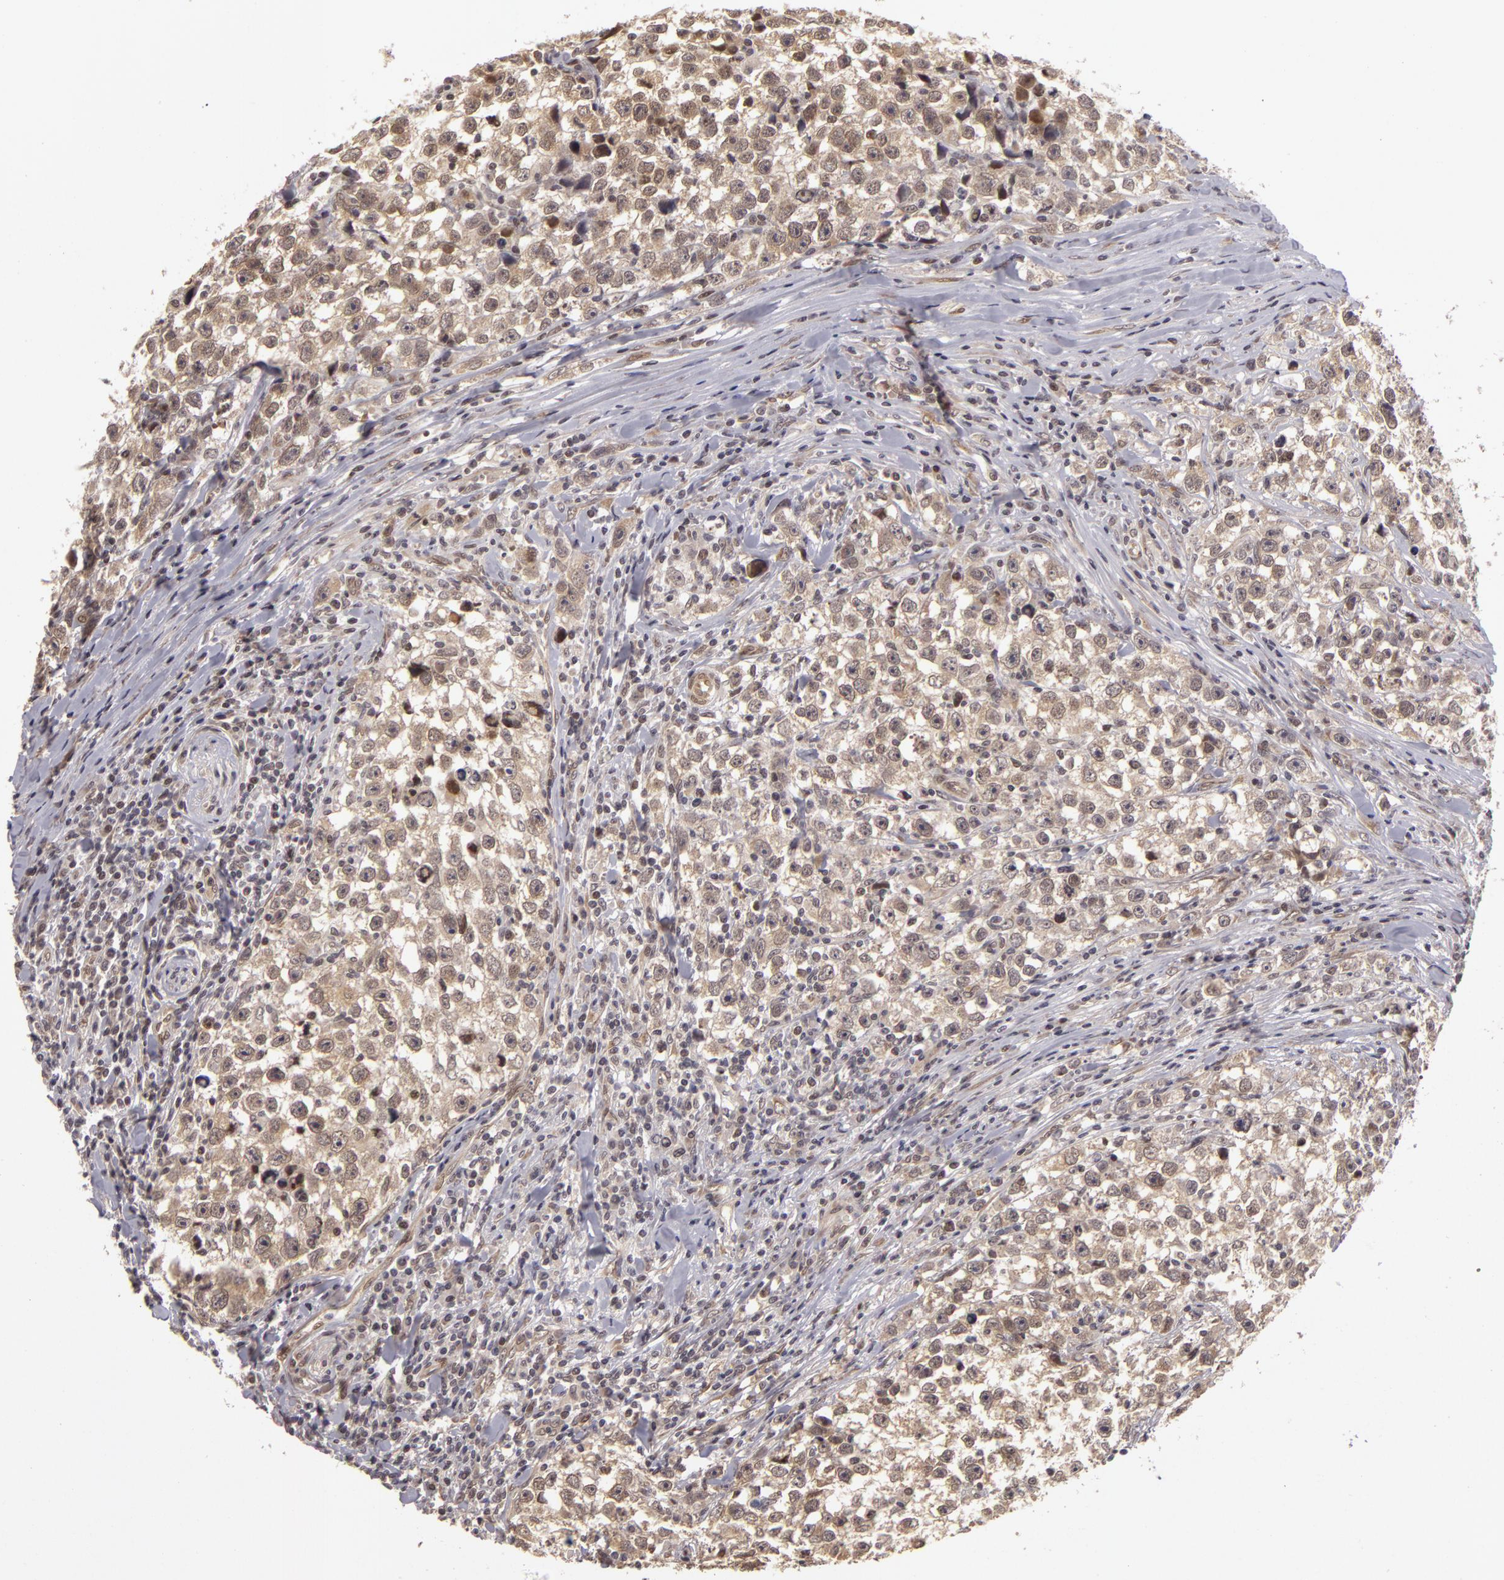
{"staining": {"intensity": "moderate", "quantity": "<25%", "location": "cytoplasmic/membranous,nuclear"}, "tissue": "testis cancer", "cell_type": "Tumor cells", "image_type": "cancer", "snomed": [{"axis": "morphology", "description": "Seminoma, NOS"}, {"axis": "morphology", "description": "Carcinoma, Embryonal, NOS"}, {"axis": "topography", "description": "Testis"}], "caption": "A brown stain highlights moderate cytoplasmic/membranous and nuclear staining of a protein in testis cancer tumor cells. (Stains: DAB (3,3'-diaminobenzidine) in brown, nuclei in blue, Microscopy: brightfield microscopy at high magnification).", "gene": "ZNF133", "patient": {"sex": "male", "age": 30}}